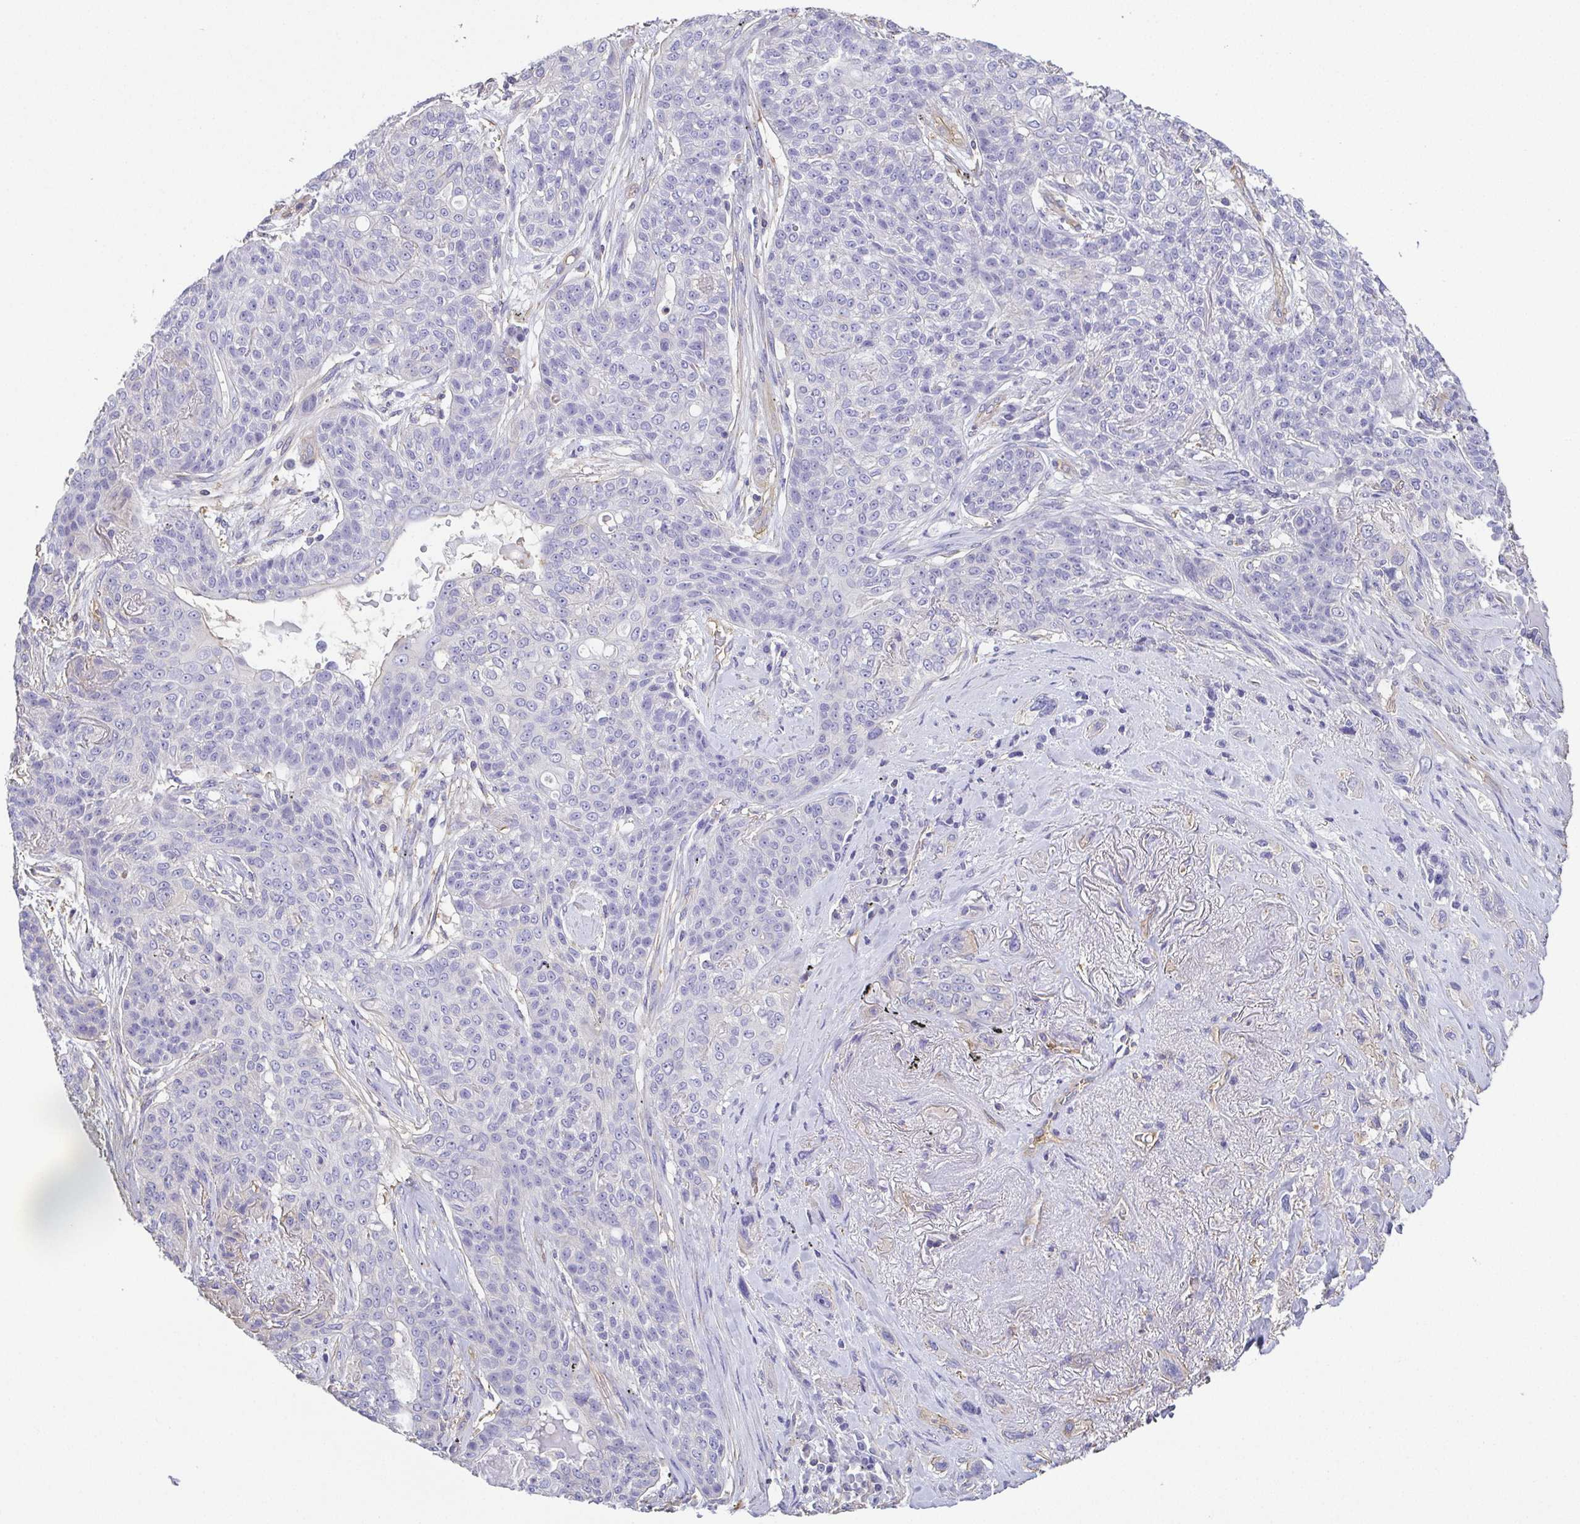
{"staining": {"intensity": "negative", "quantity": "none", "location": "none"}, "tissue": "lung cancer", "cell_type": "Tumor cells", "image_type": "cancer", "snomed": [{"axis": "morphology", "description": "Squamous cell carcinoma, NOS"}, {"axis": "topography", "description": "Lung"}], "caption": "This is an IHC micrograph of lung cancer (squamous cell carcinoma). There is no expression in tumor cells.", "gene": "MYL6", "patient": {"sex": "female", "age": 70}}